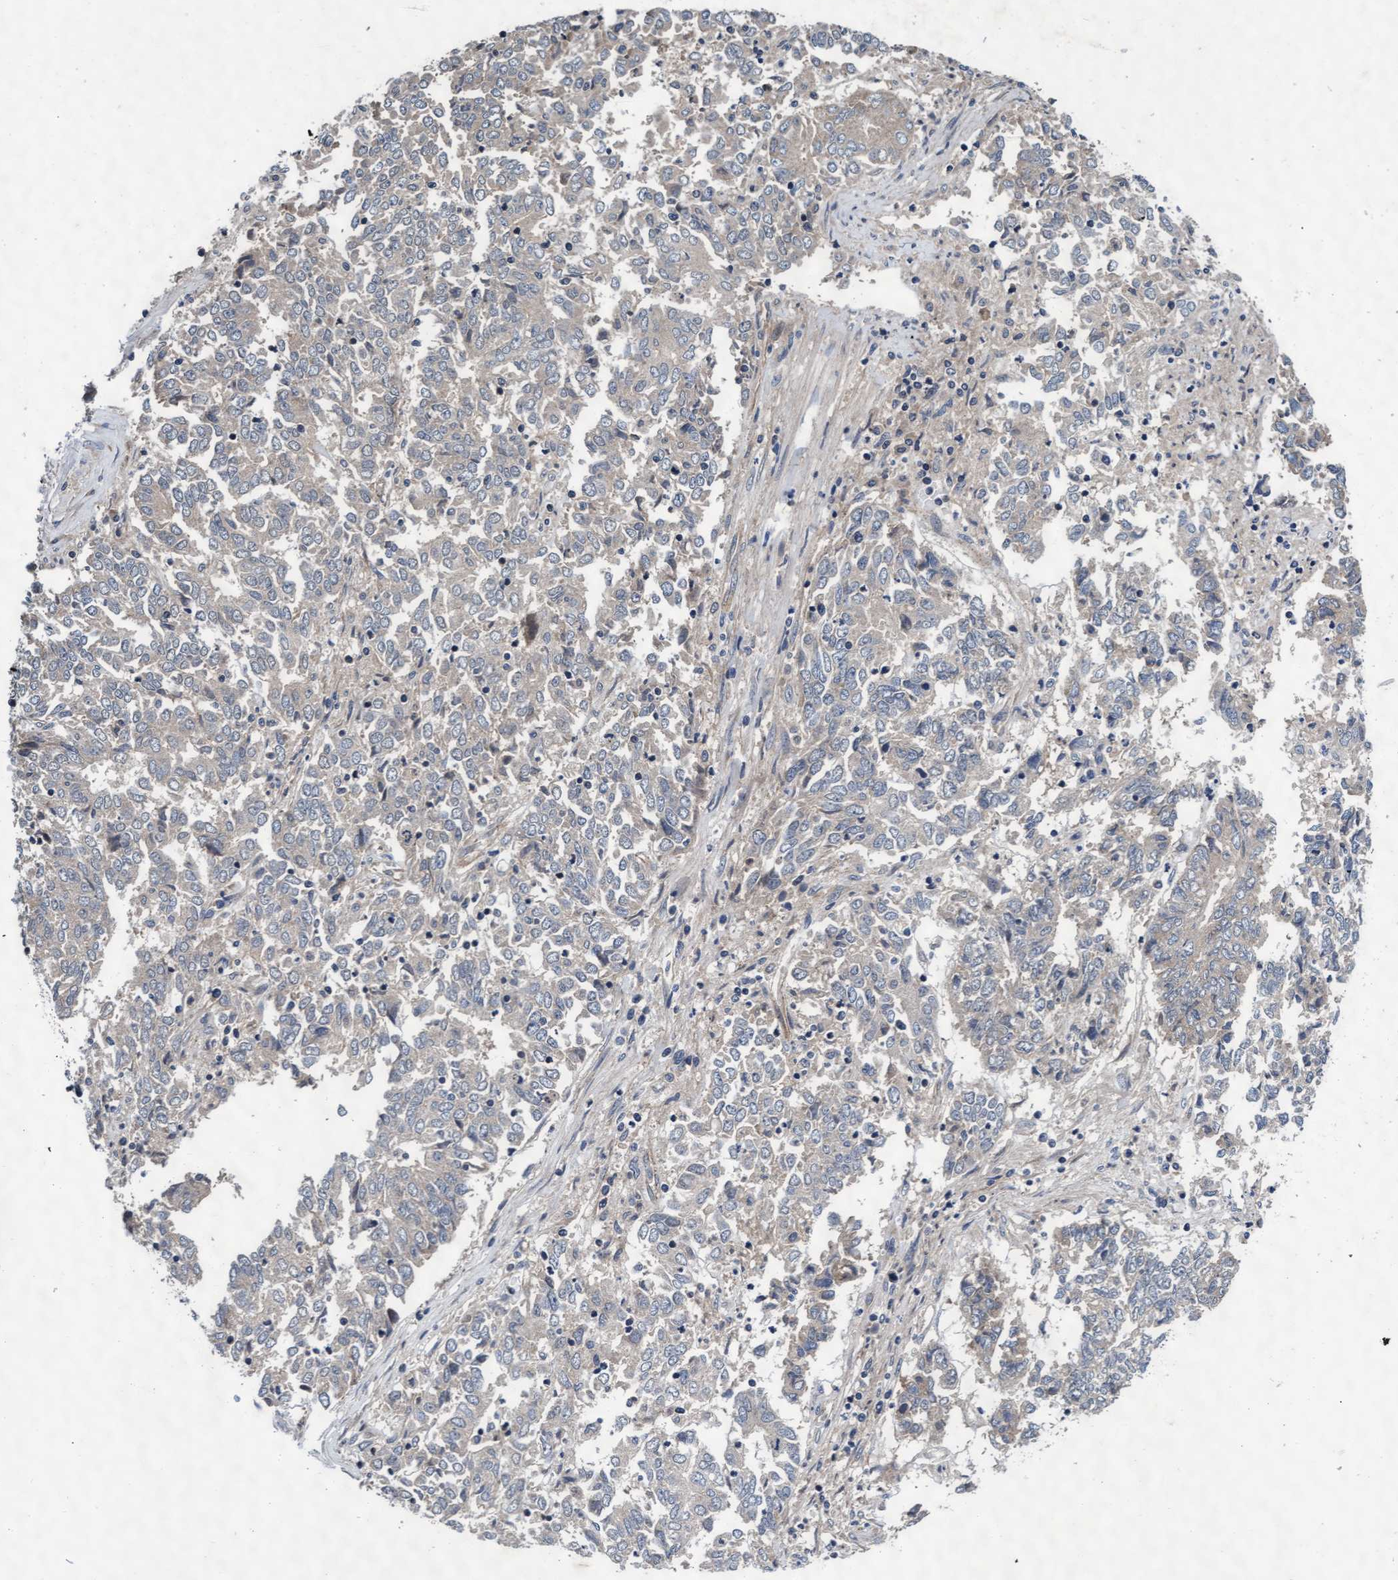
{"staining": {"intensity": "negative", "quantity": "none", "location": "none"}, "tissue": "endometrial cancer", "cell_type": "Tumor cells", "image_type": "cancer", "snomed": [{"axis": "morphology", "description": "Adenocarcinoma, NOS"}, {"axis": "topography", "description": "Endometrium"}], "caption": "An image of endometrial cancer (adenocarcinoma) stained for a protein demonstrates no brown staining in tumor cells.", "gene": "EFCAB13", "patient": {"sex": "female", "age": 80}}